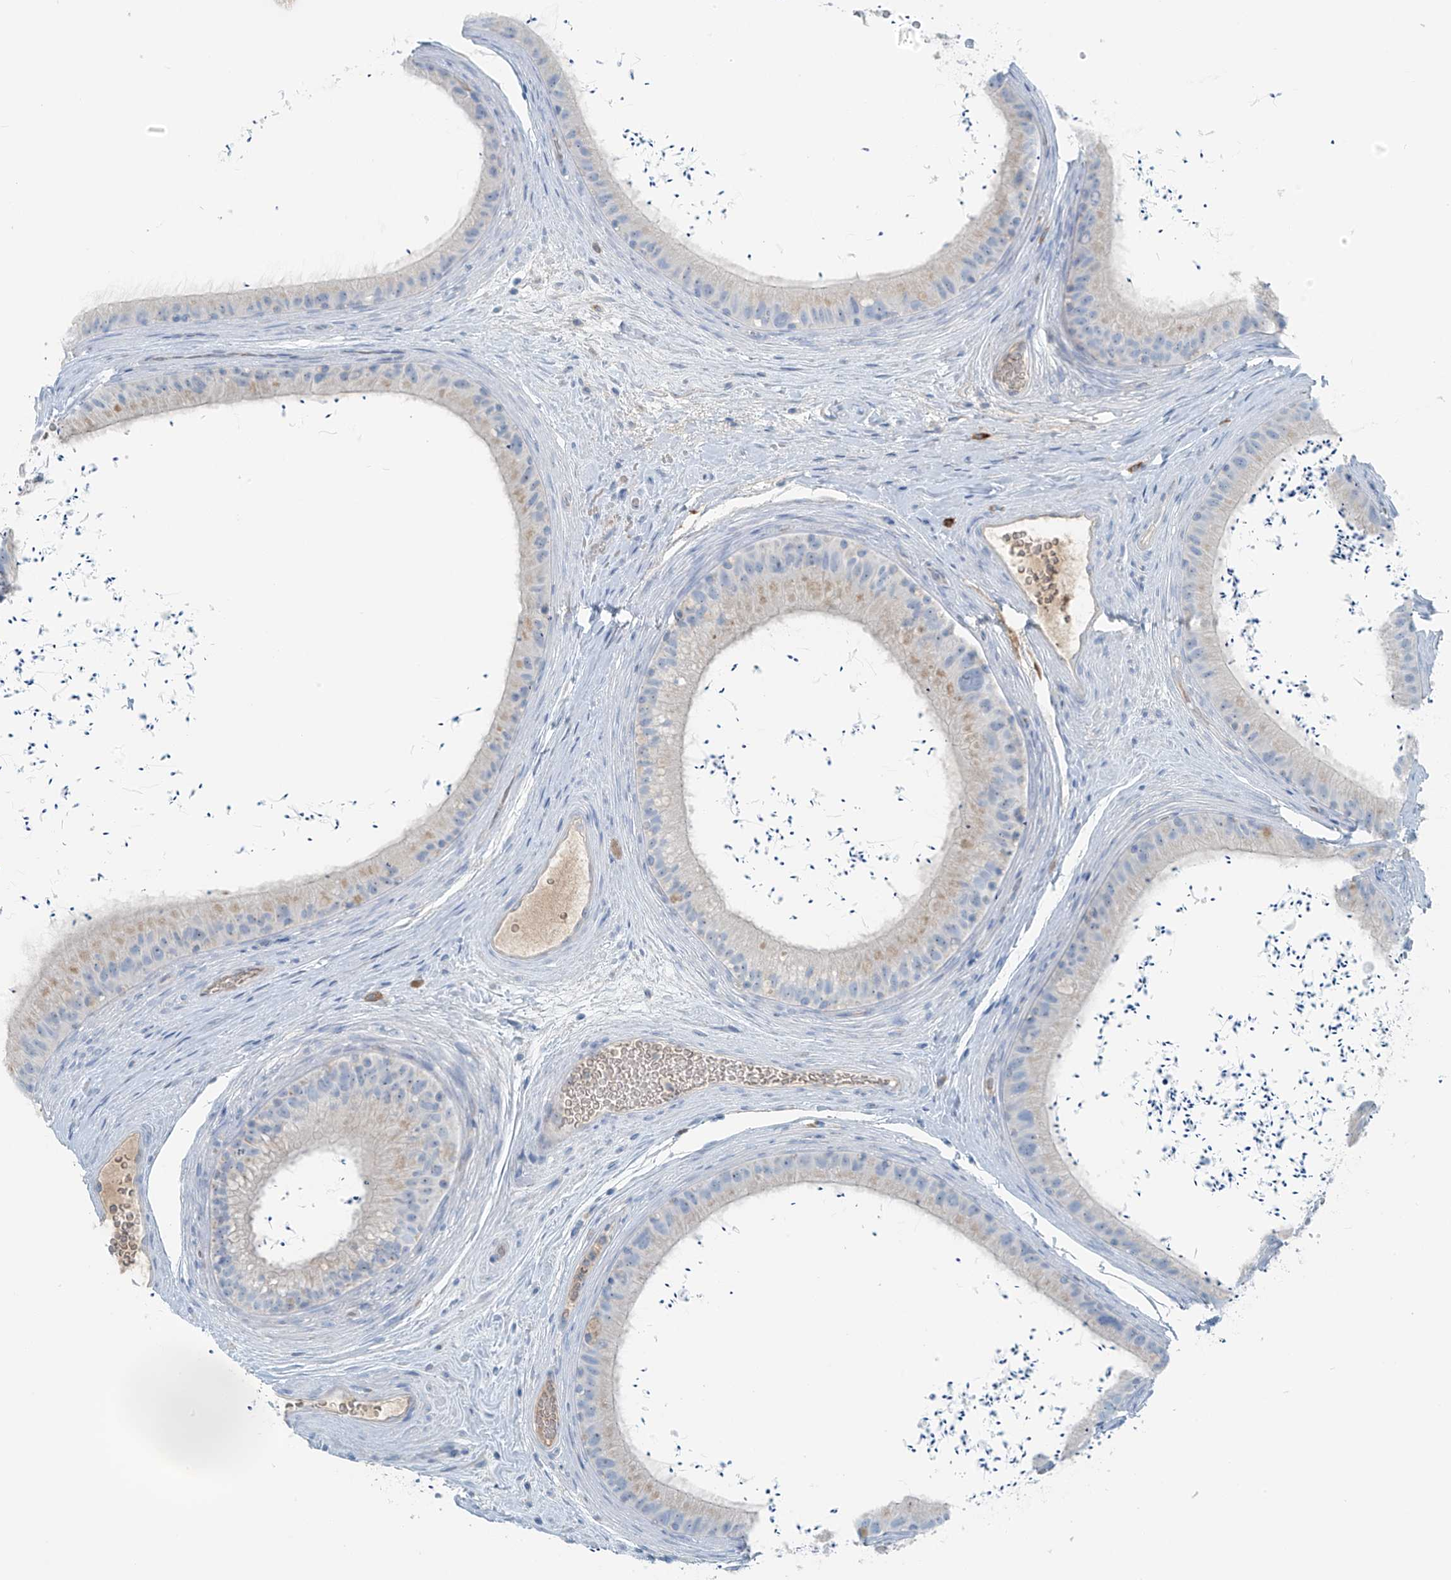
{"staining": {"intensity": "negative", "quantity": "none", "location": "none"}, "tissue": "epididymis", "cell_type": "Glandular cells", "image_type": "normal", "snomed": [{"axis": "morphology", "description": "Normal tissue, NOS"}, {"axis": "topography", "description": "Epididymis, spermatic cord, NOS"}], "caption": "A micrograph of epididymis stained for a protein exhibits no brown staining in glandular cells.", "gene": "FAM131C", "patient": {"sex": "male", "age": 50}}